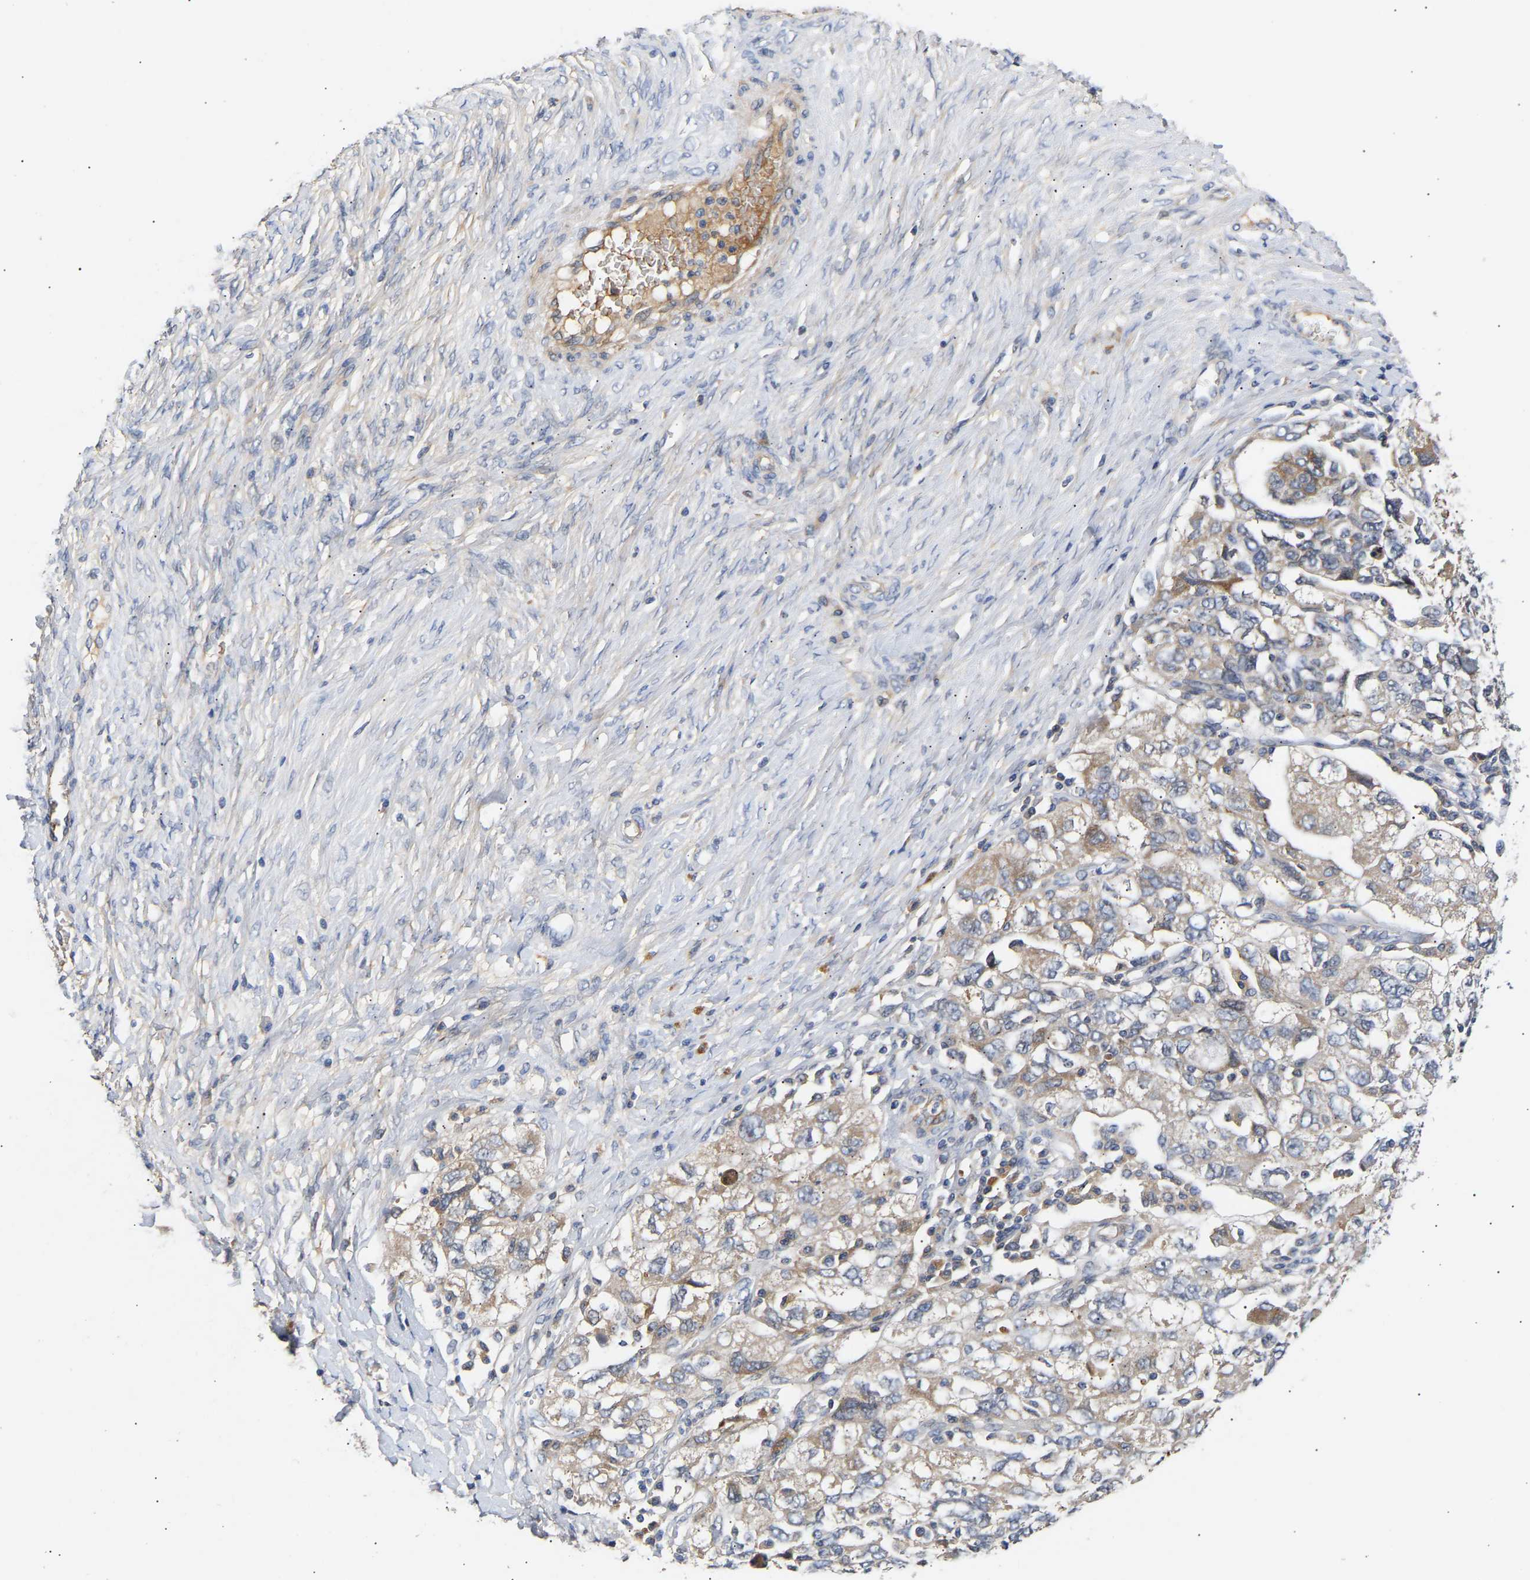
{"staining": {"intensity": "weak", "quantity": "25%-75%", "location": "cytoplasmic/membranous"}, "tissue": "ovarian cancer", "cell_type": "Tumor cells", "image_type": "cancer", "snomed": [{"axis": "morphology", "description": "Carcinoma, NOS"}, {"axis": "morphology", "description": "Cystadenocarcinoma, serous, NOS"}, {"axis": "topography", "description": "Ovary"}], "caption": "Protein expression by immunohistochemistry (IHC) shows weak cytoplasmic/membranous staining in about 25%-75% of tumor cells in ovarian carcinoma. Nuclei are stained in blue.", "gene": "KASH5", "patient": {"sex": "female", "age": 69}}